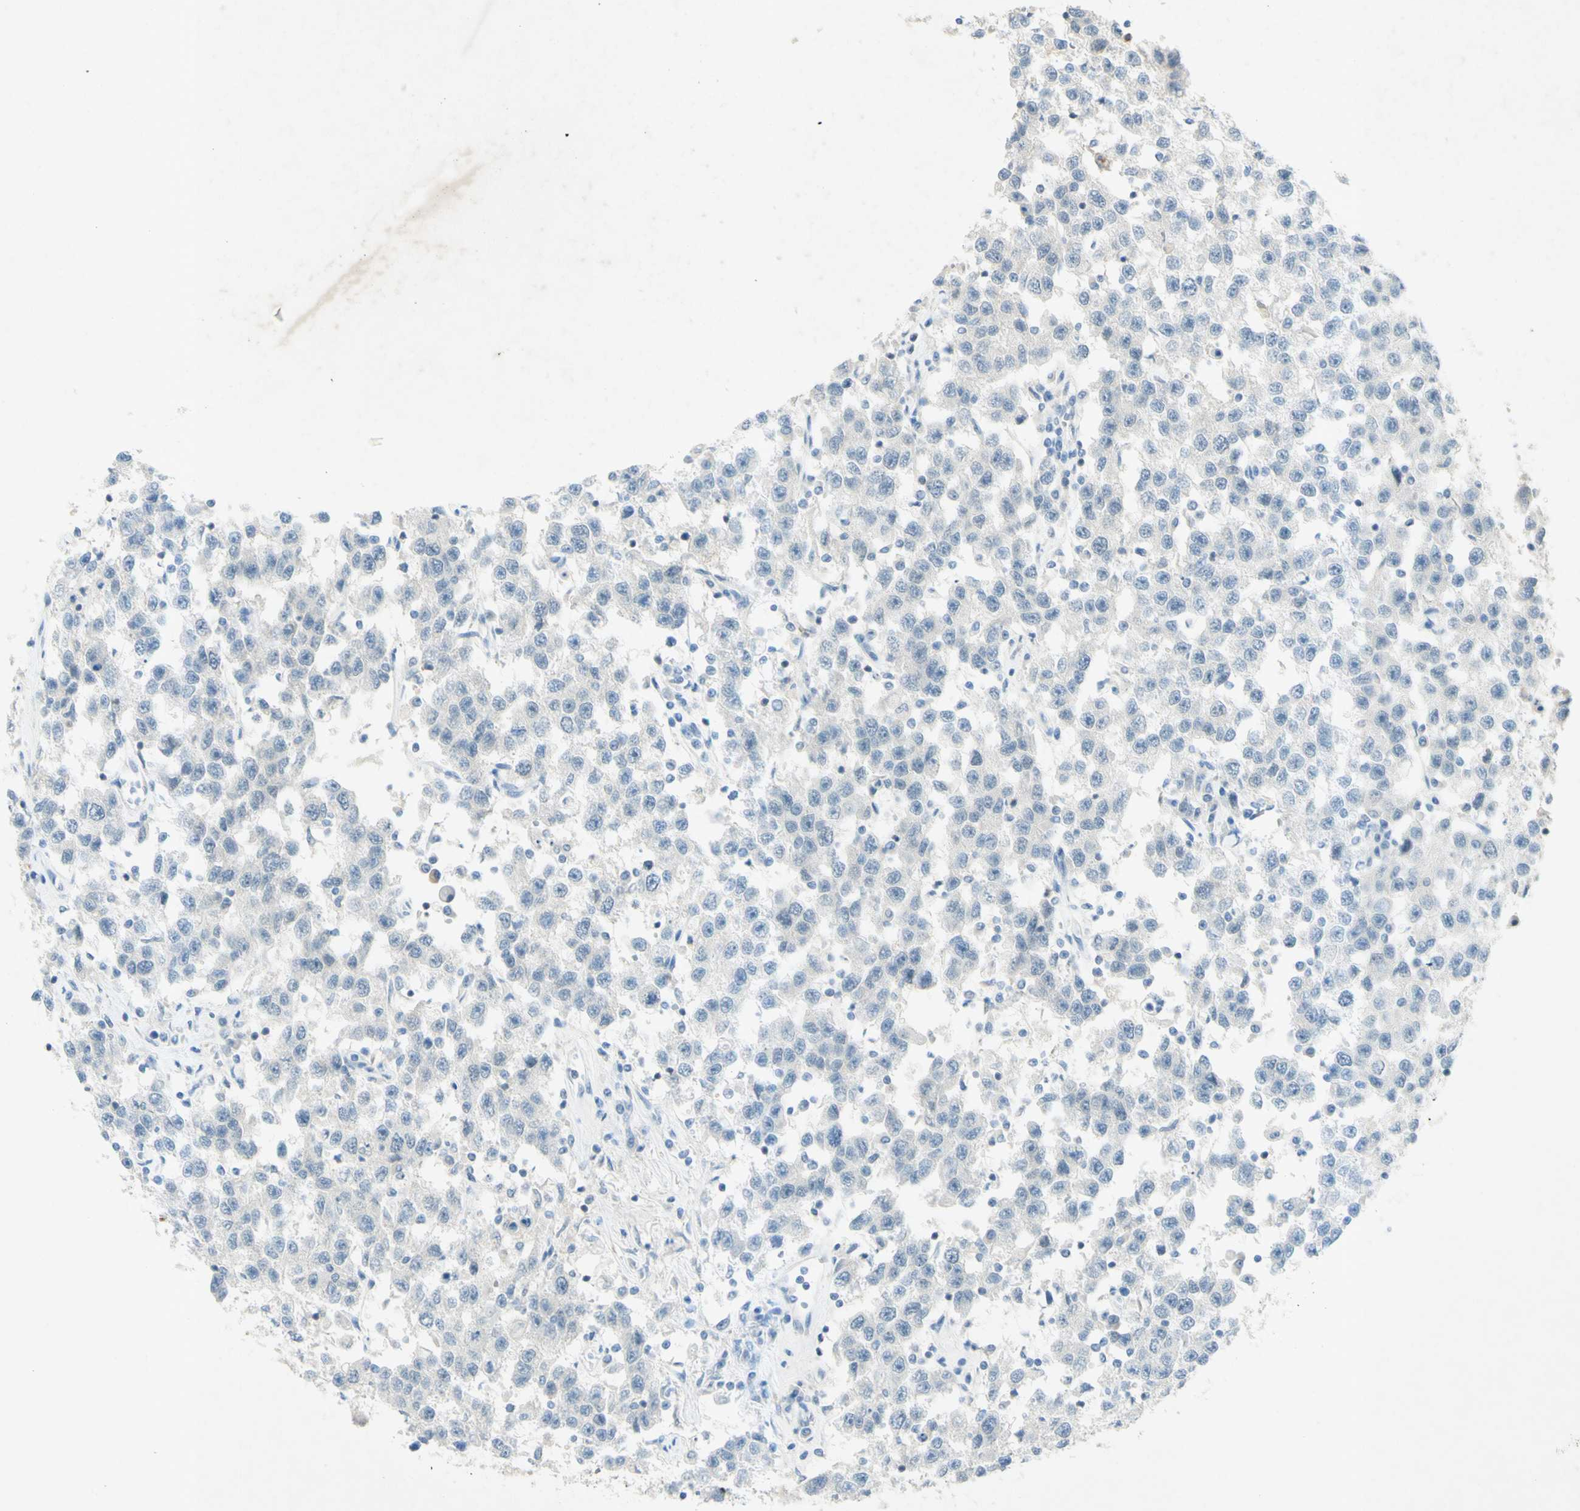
{"staining": {"intensity": "negative", "quantity": "none", "location": "none"}, "tissue": "testis cancer", "cell_type": "Tumor cells", "image_type": "cancer", "snomed": [{"axis": "morphology", "description": "Seminoma, NOS"}, {"axis": "topography", "description": "Testis"}], "caption": "Immunohistochemistry of testis cancer reveals no positivity in tumor cells.", "gene": "GDF15", "patient": {"sex": "male", "age": 41}}